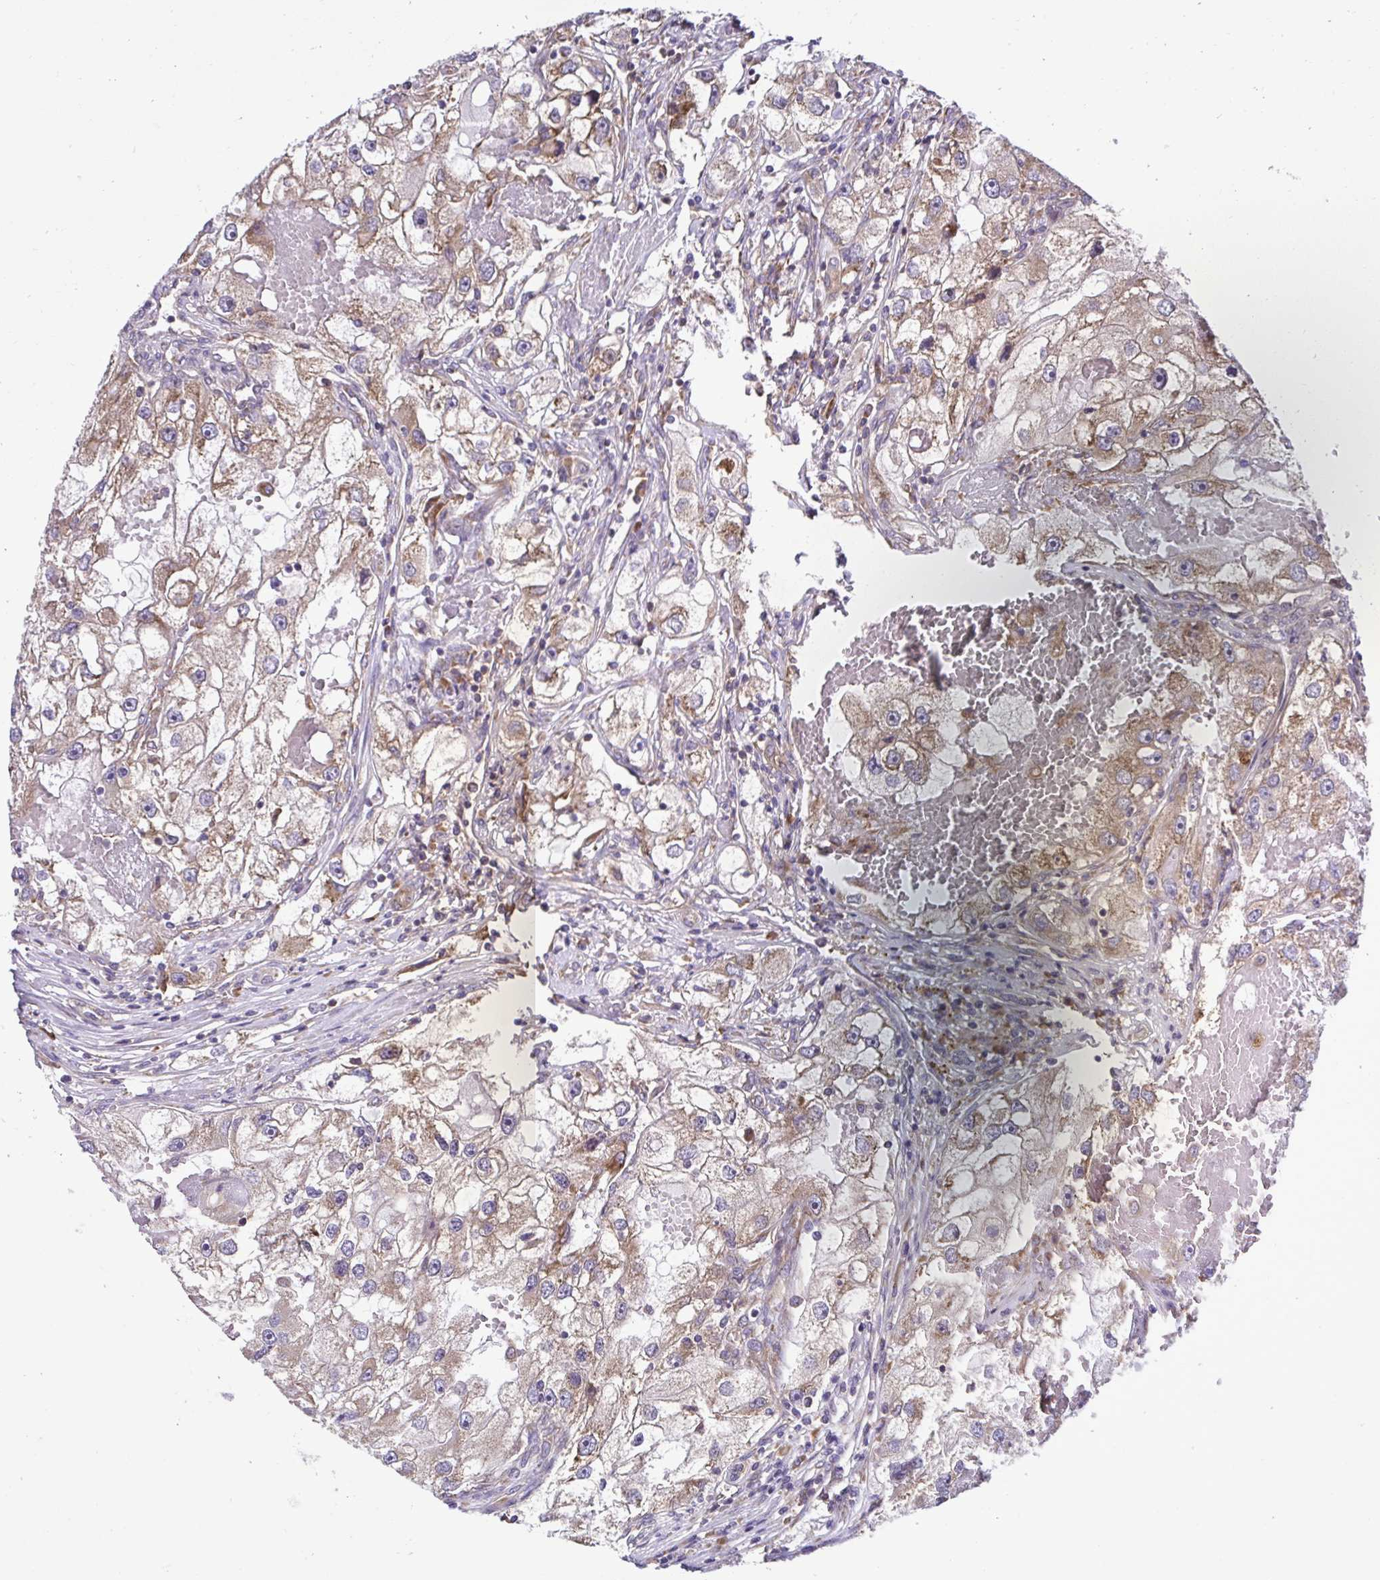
{"staining": {"intensity": "moderate", "quantity": ">75%", "location": "cytoplasmic/membranous"}, "tissue": "renal cancer", "cell_type": "Tumor cells", "image_type": "cancer", "snomed": [{"axis": "morphology", "description": "Adenocarcinoma, NOS"}, {"axis": "topography", "description": "Kidney"}], "caption": "Renal cancer (adenocarcinoma) stained for a protein shows moderate cytoplasmic/membranous positivity in tumor cells.", "gene": "RPS7", "patient": {"sex": "male", "age": 63}}